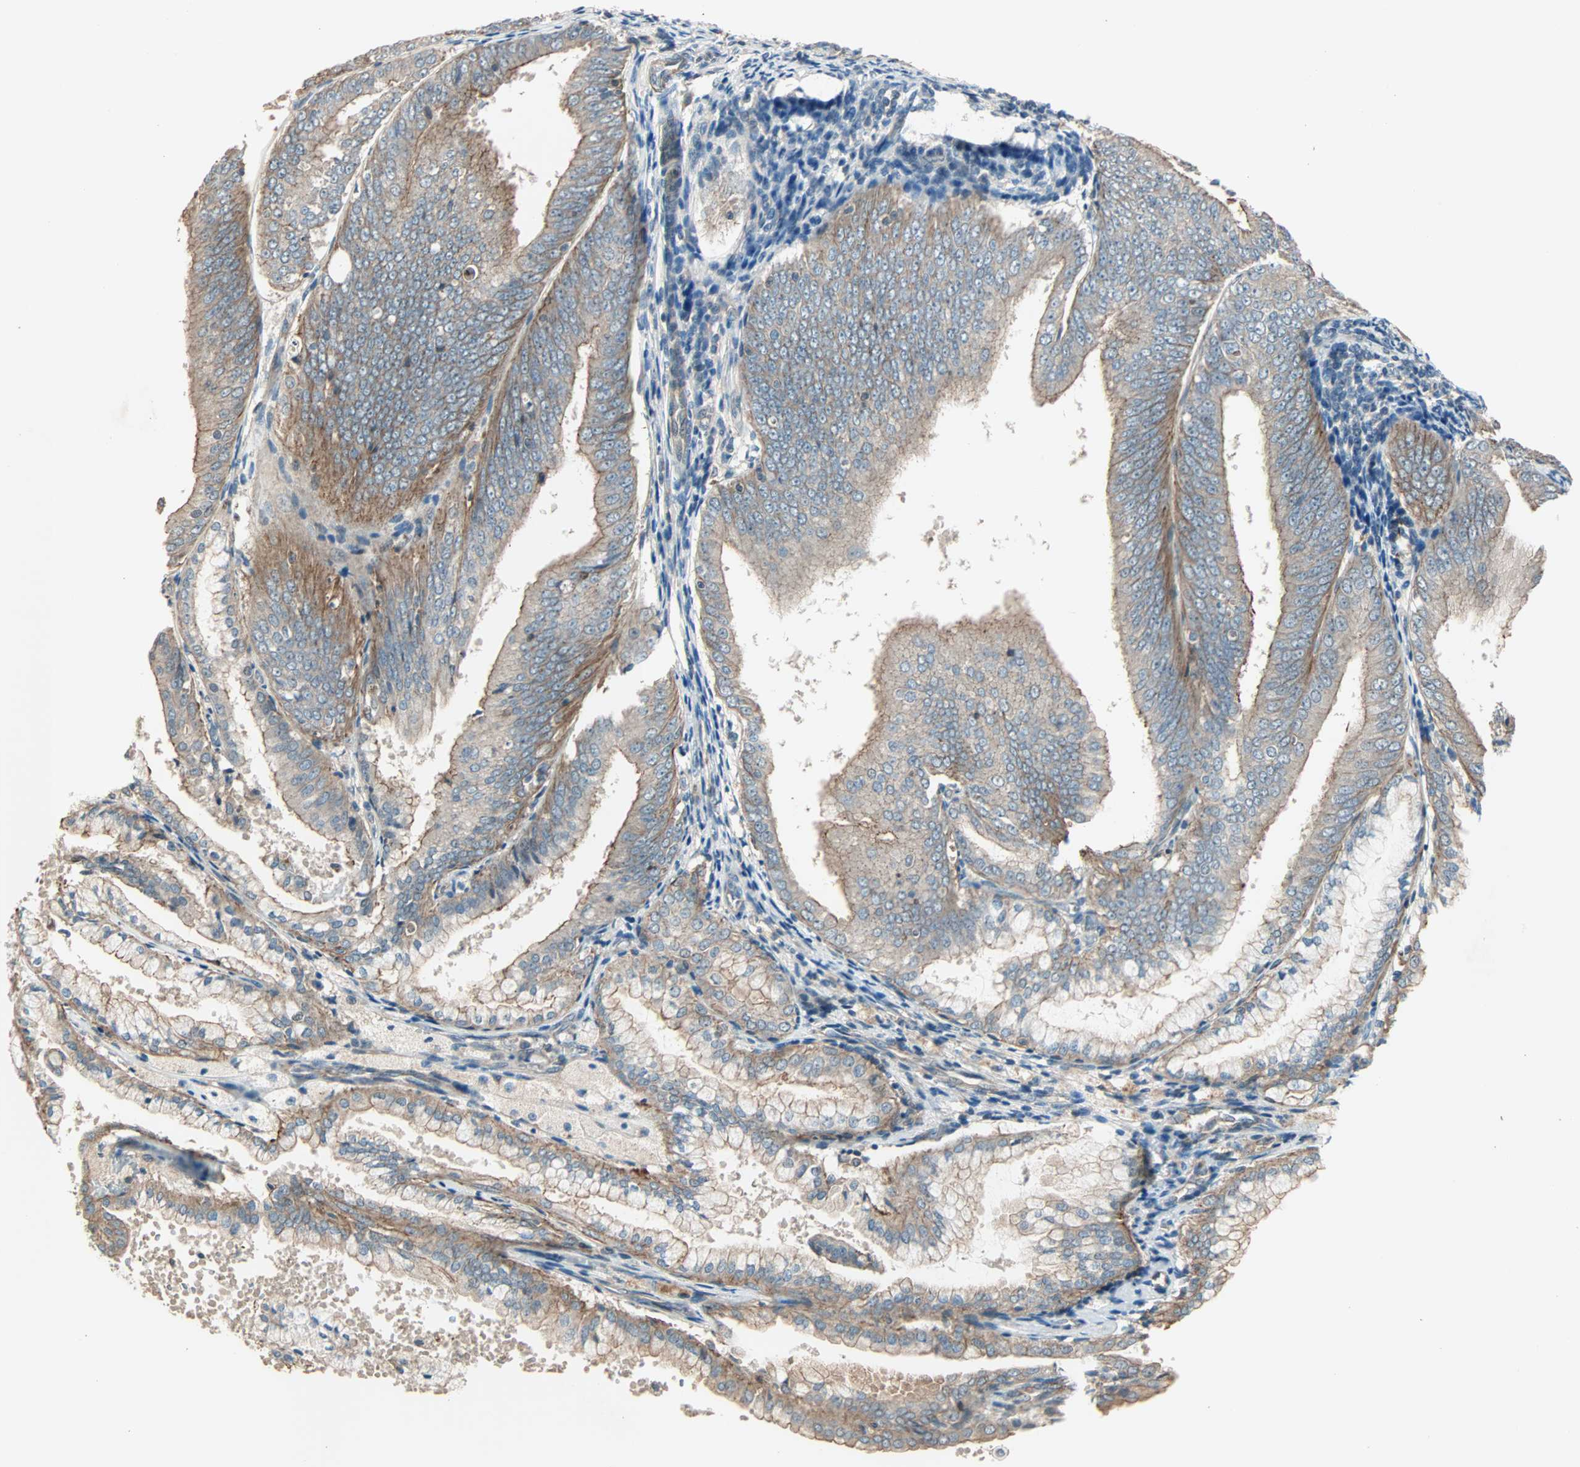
{"staining": {"intensity": "moderate", "quantity": "<25%", "location": "cytoplasmic/membranous"}, "tissue": "endometrial cancer", "cell_type": "Tumor cells", "image_type": "cancer", "snomed": [{"axis": "morphology", "description": "Adenocarcinoma, NOS"}, {"axis": "topography", "description": "Endometrium"}], "caption": "Endometrial adenocarcinoma tissue exhibits moderate cytoplasmic/membranous positivity in about <25% of tumor cells (DAB IHC, brown staining for protein, blue staining for nuclei).", "gene": "MAP3K21", "patient": {"sex": "female", "age": 63}}